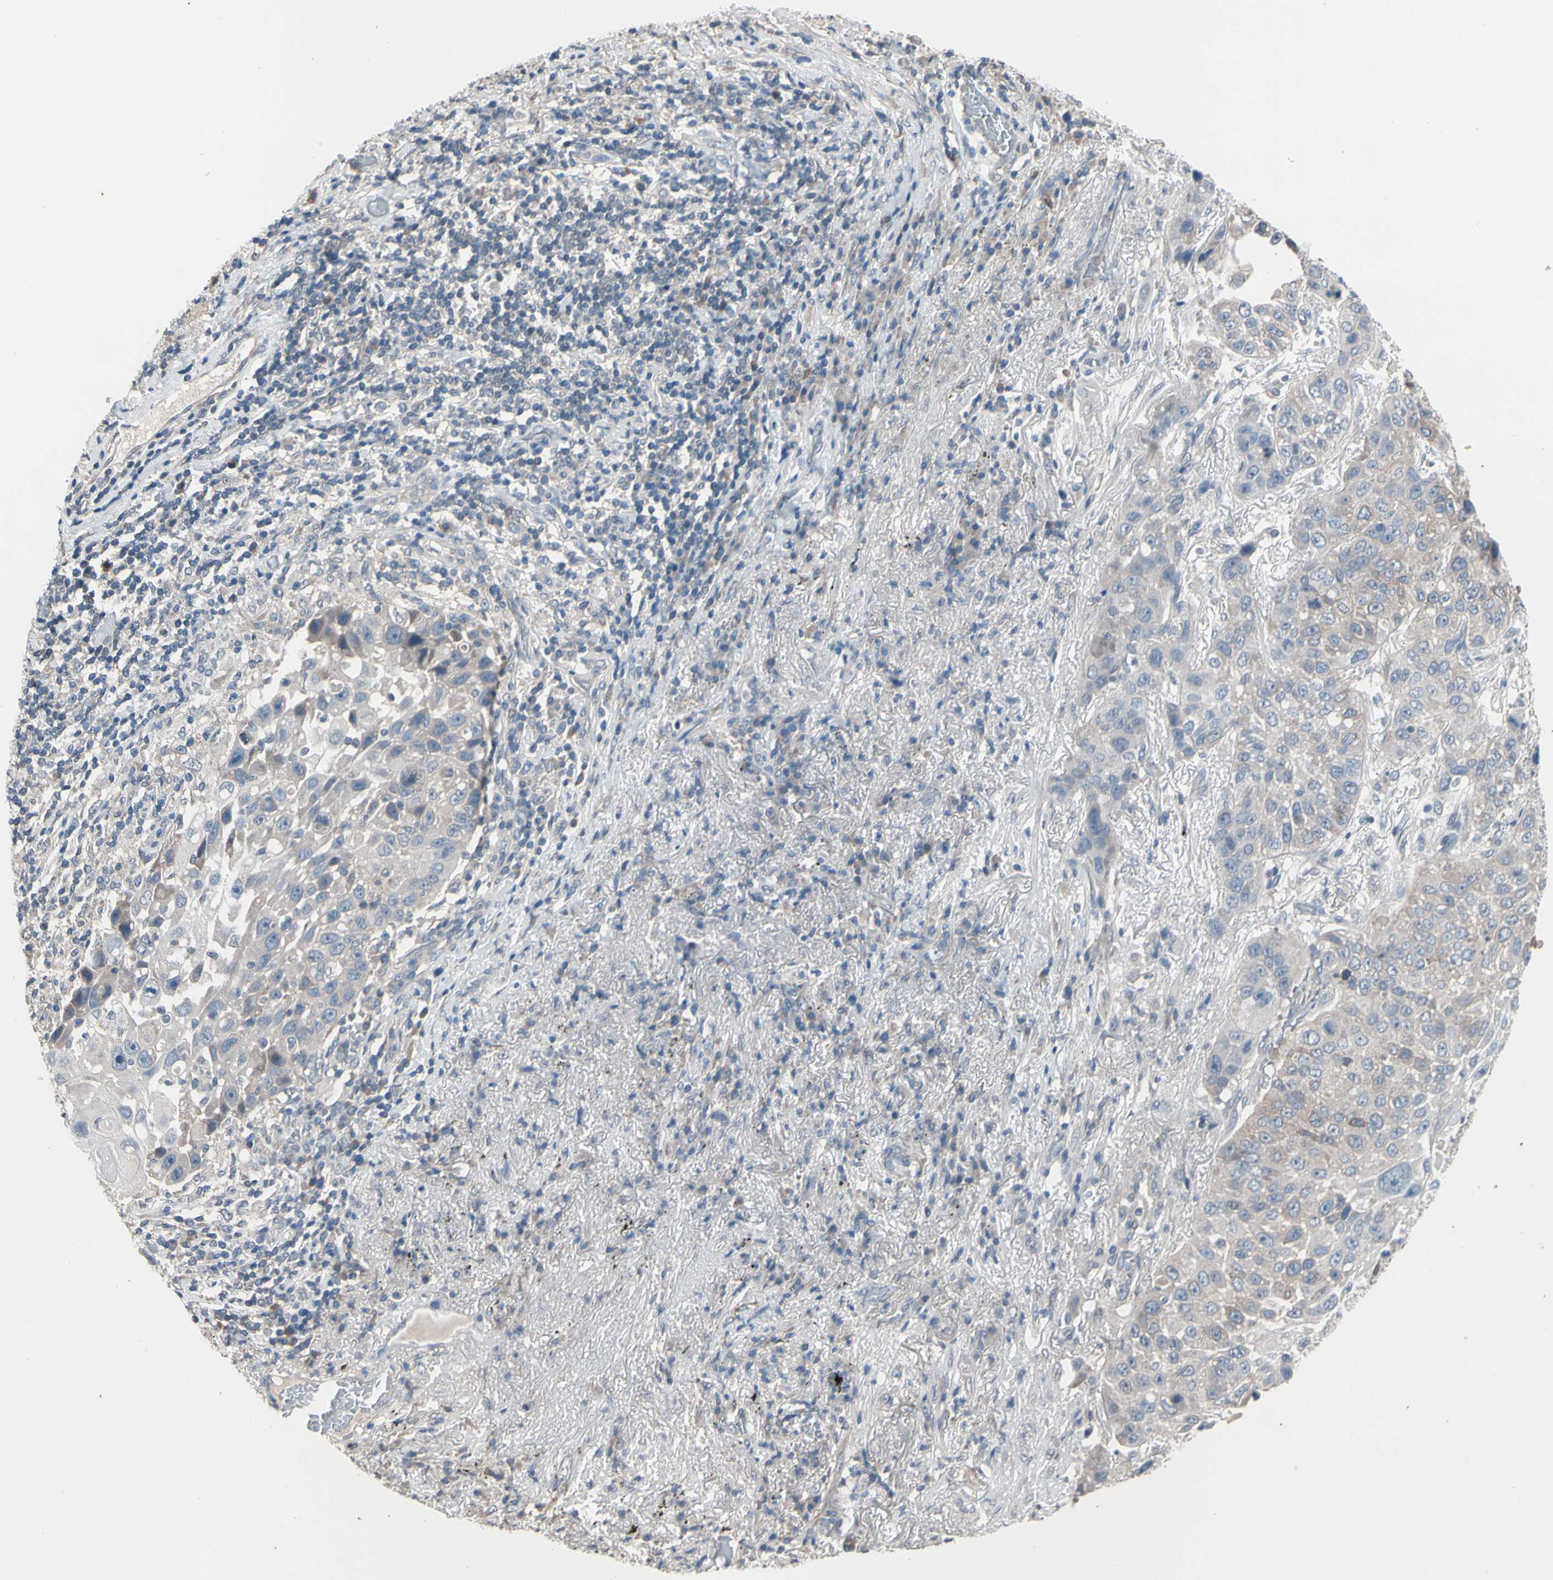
{"staining": {"intensity": "weak", "quantity": ">75%", "location": "cytoplasmic/membranous"}, "tissue": "lung cancer", "cell_type": "Tumor cells", "image_type": "cancer", "snomed": [{"axis": "morphology", "description": "Squamous cell carcinoma, NOS"}, {"axis": "topography", "description": "Lung"}], "caption": "Protein expression analysis of squamous cell carcinoma (lung) shows weak cytoplasmic/membranous expression in about >75% of tumor cells. (brown staining indicates protein expression, while blue staining denotes nuclei).", "gene": "SV2A", "patient": {"sex": "male", "age": 57}}